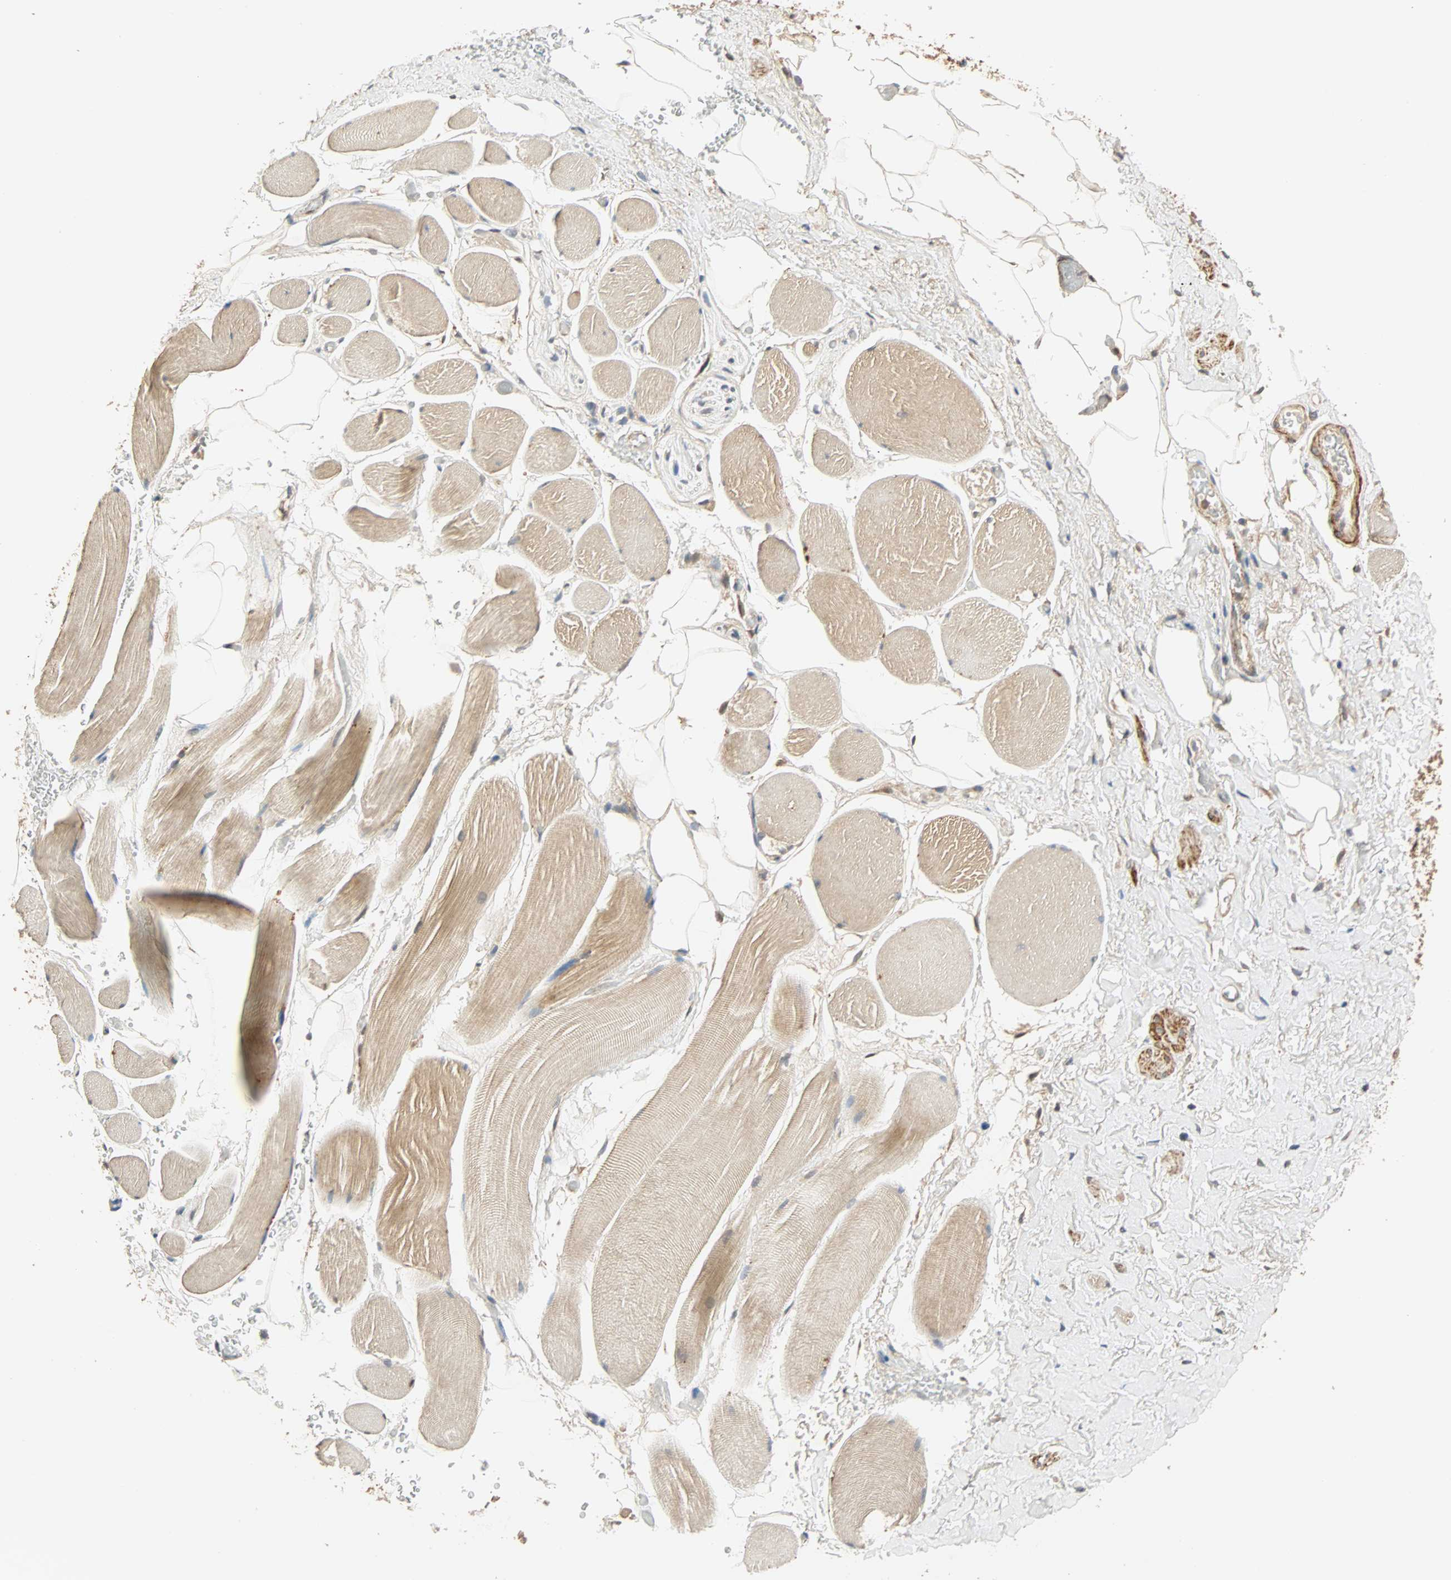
{"staining": {"intensity": "weak", "quantity": ">75%", "location": "nuclear"}, "tissue": "adipose tissue", "cell_type": "Adipocytes", "image_type": "normal", "snomed": [{"axis": "morphology", "description": "Normal tissue, NOS"}, {"axis": "topography", "description": "Soft tissue"}, {"axis": "topography", "description": "Peripheral nerve tissue"}], "caption": "High-power microscopy captured an immunohistochemistry image of normal adipose tissue, revealing weak nuclear staining in approximately >75% of adipocytes.", "gene": "QSER1", "patient": {"sex": "female", "age": 71}}